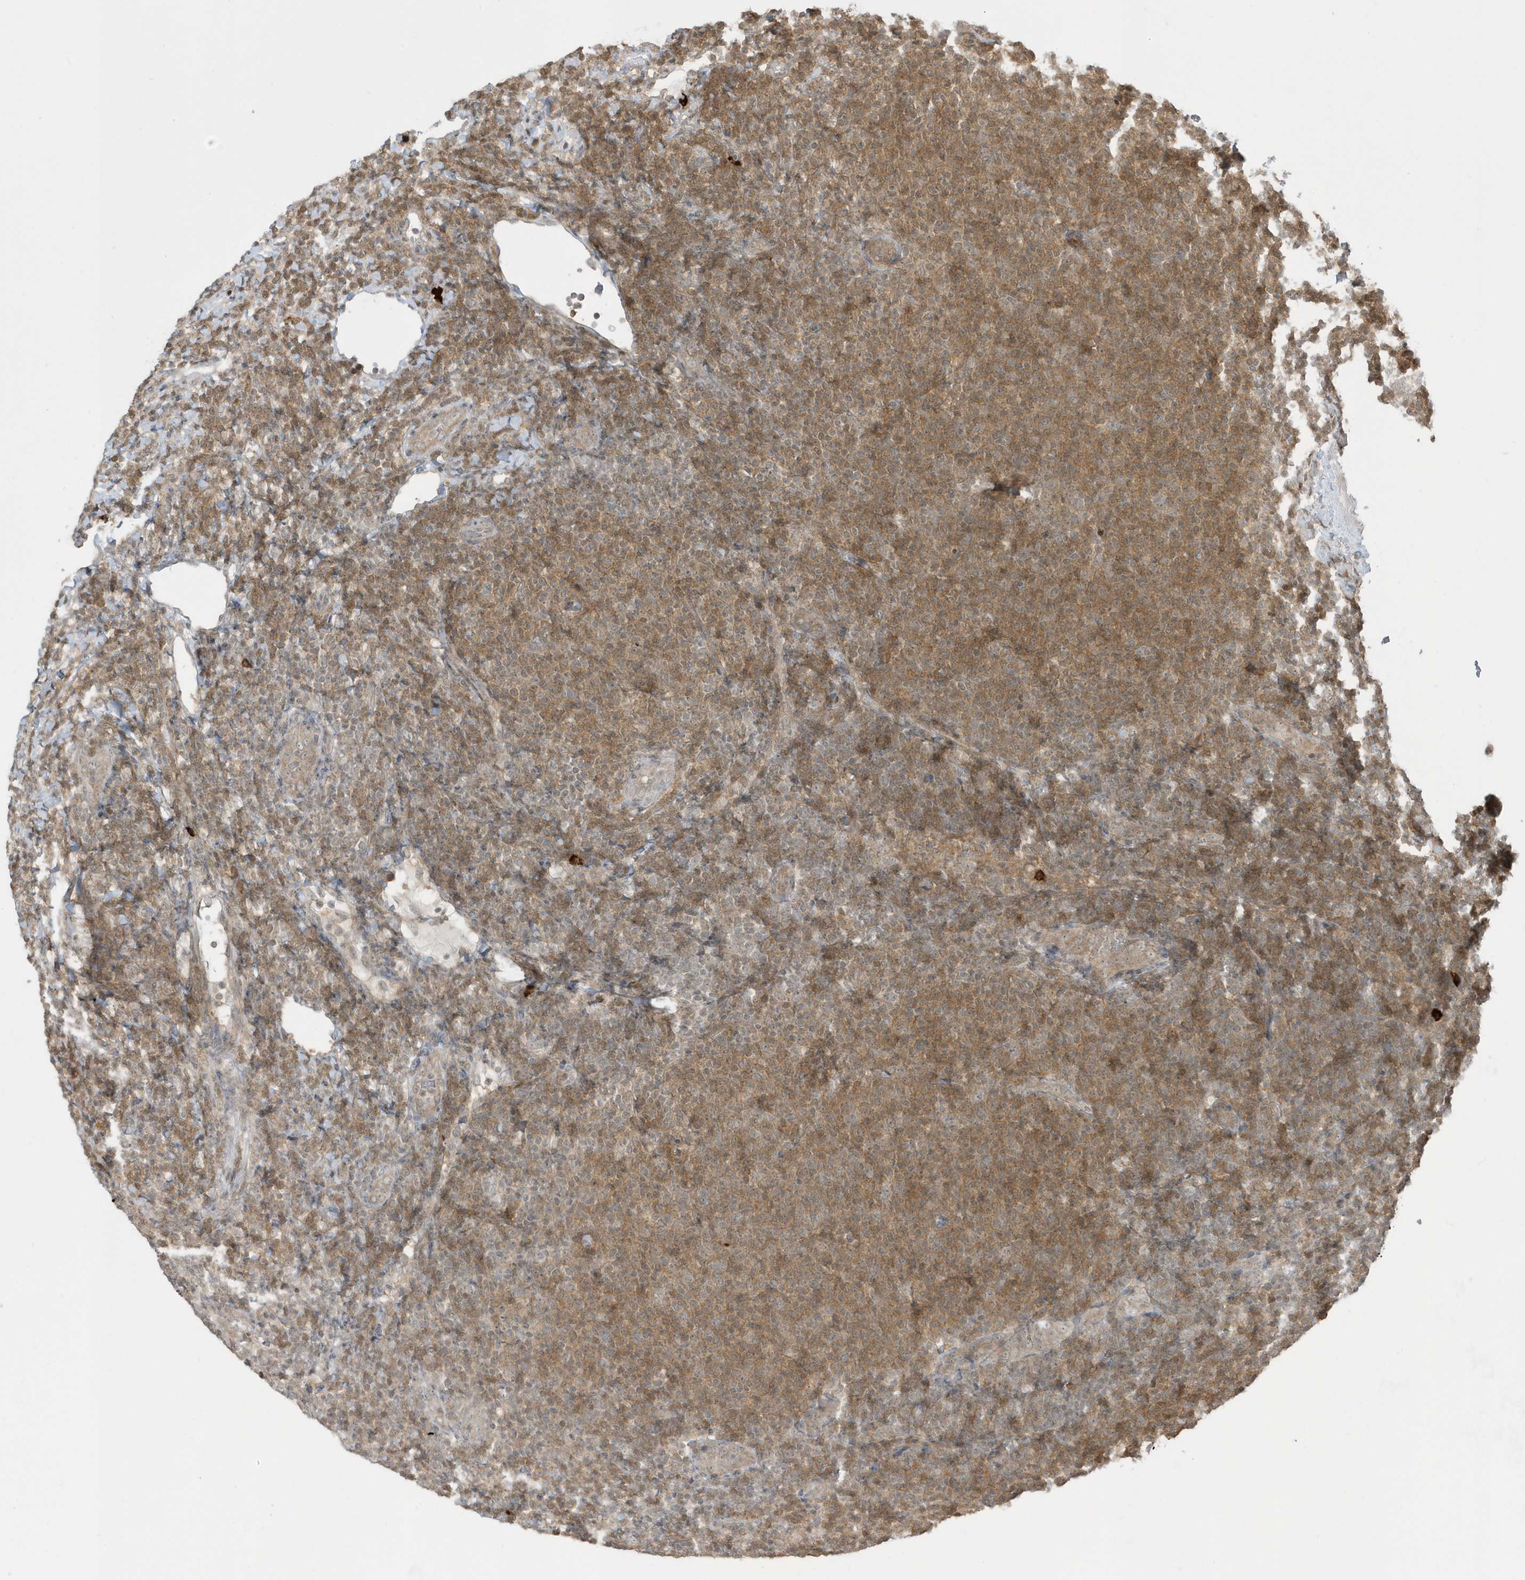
{"staining": {"intensity": "moderate", "quantity": "25%-75%", "location": "cytoplasmic/membranous"}, "tissue": "lymphoma", "cell_type": "Tumor cells", "image_type": "cancer", "snomed": [{"axis": "morphology", "description": "Malignant lymphoma, non-Hodgkin's type, Low grade"}, {"axis": "topography", "description": "Lymph node"}], "caption": "Protein staining of lymphoma tissue demonstrates moderate cytoplasmic/membranous positivity in about 25%-75% of tumor cells.", "gene": "PPP1R7", "patient": {"sex": "male", "age": 66}}